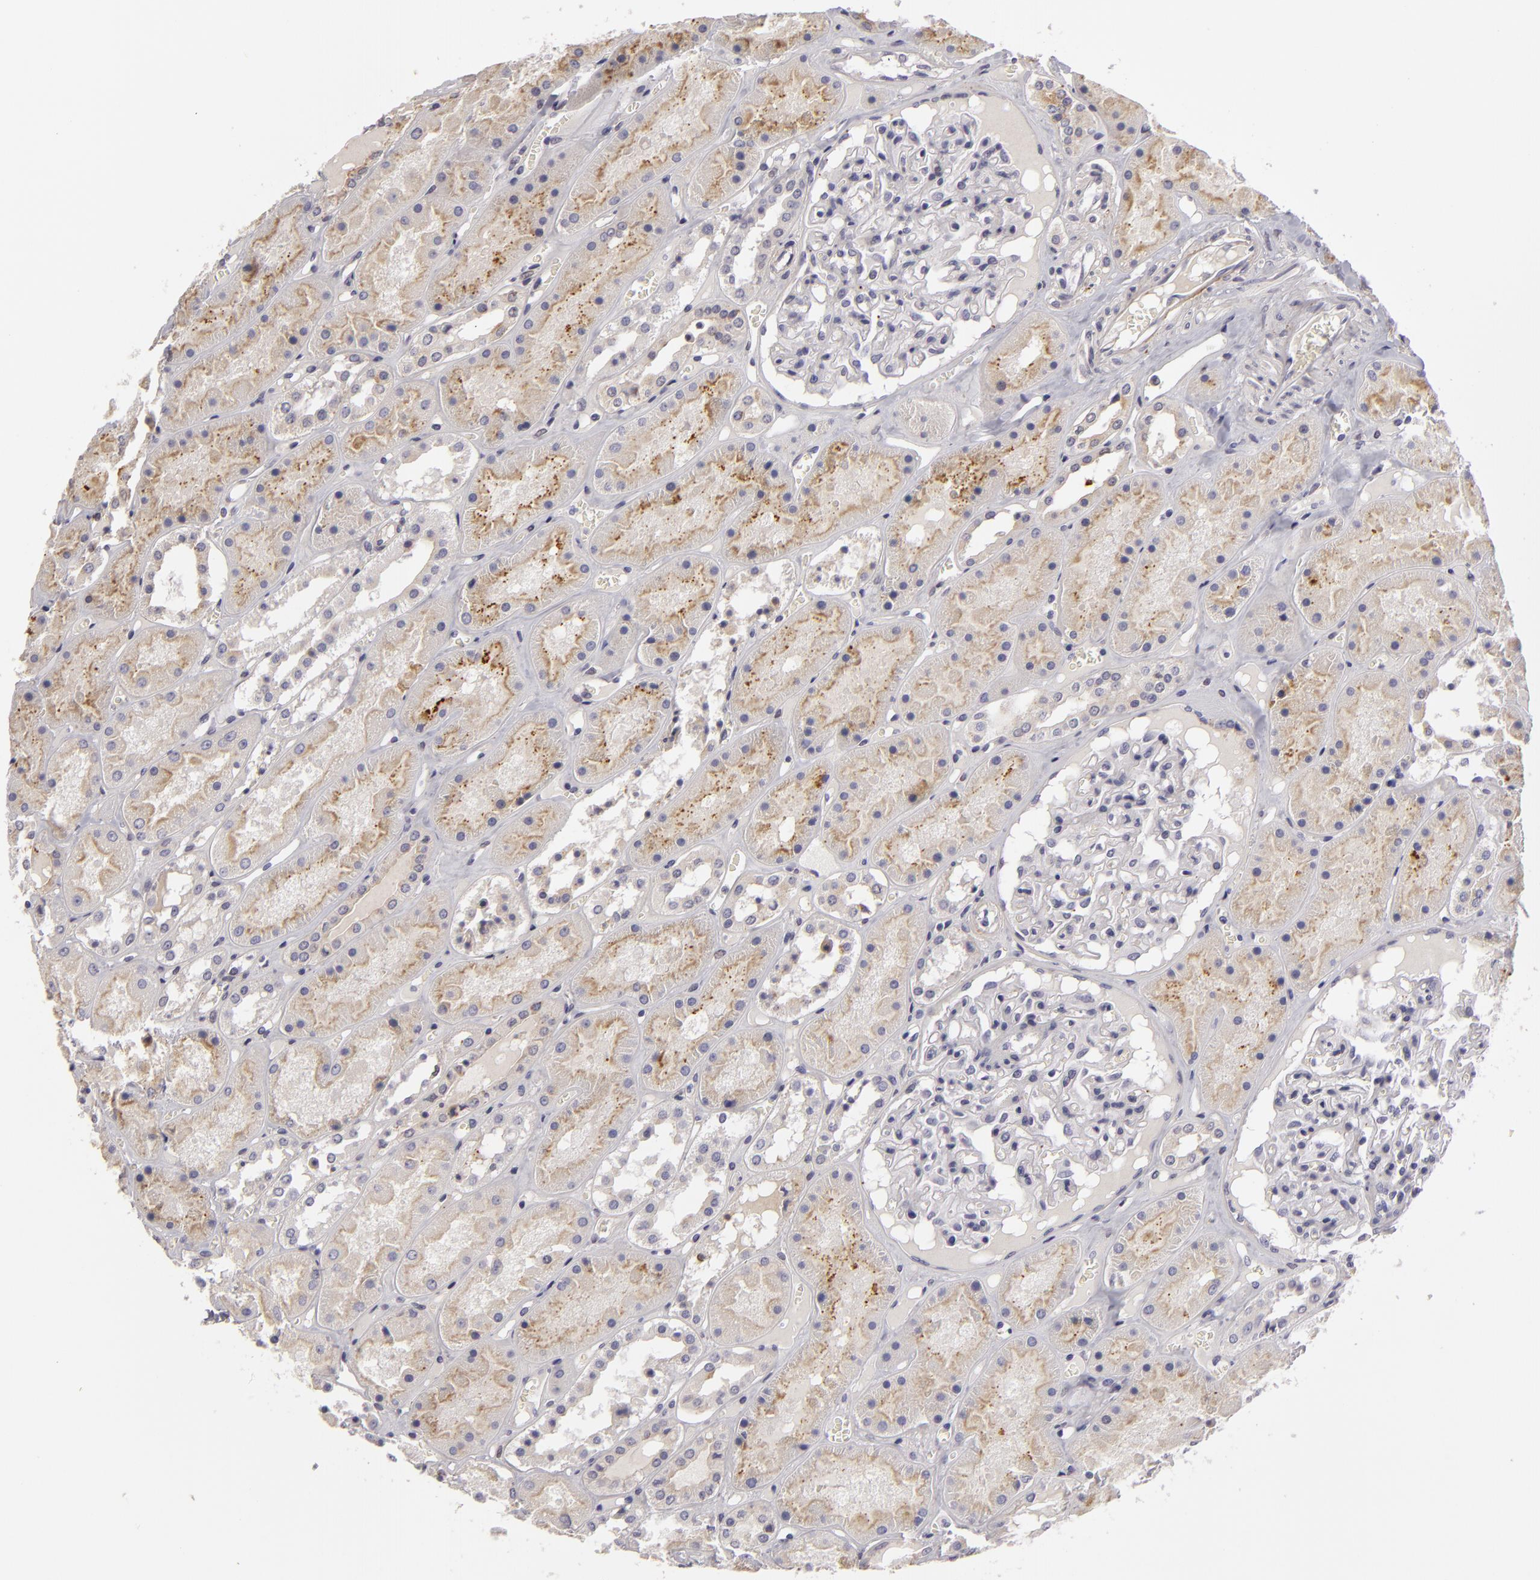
{"staining": {"intensity": "negative", "quantity": "none", "location": "none"}, "tissue": "kidney", "cell_type": "Cells in glomeruli", "image_type": "normal", "snomed": [{"axis": "morphology", "description": "Normal tissue, NOS"}, {"axis": "topography", "description": "Kidney"}], "caption": "Image shows no significant protein expression in cells in glomeruli of unremarkable kidney.", "gene": "EFS", "patient": {"sex": "male", "age": 36}}